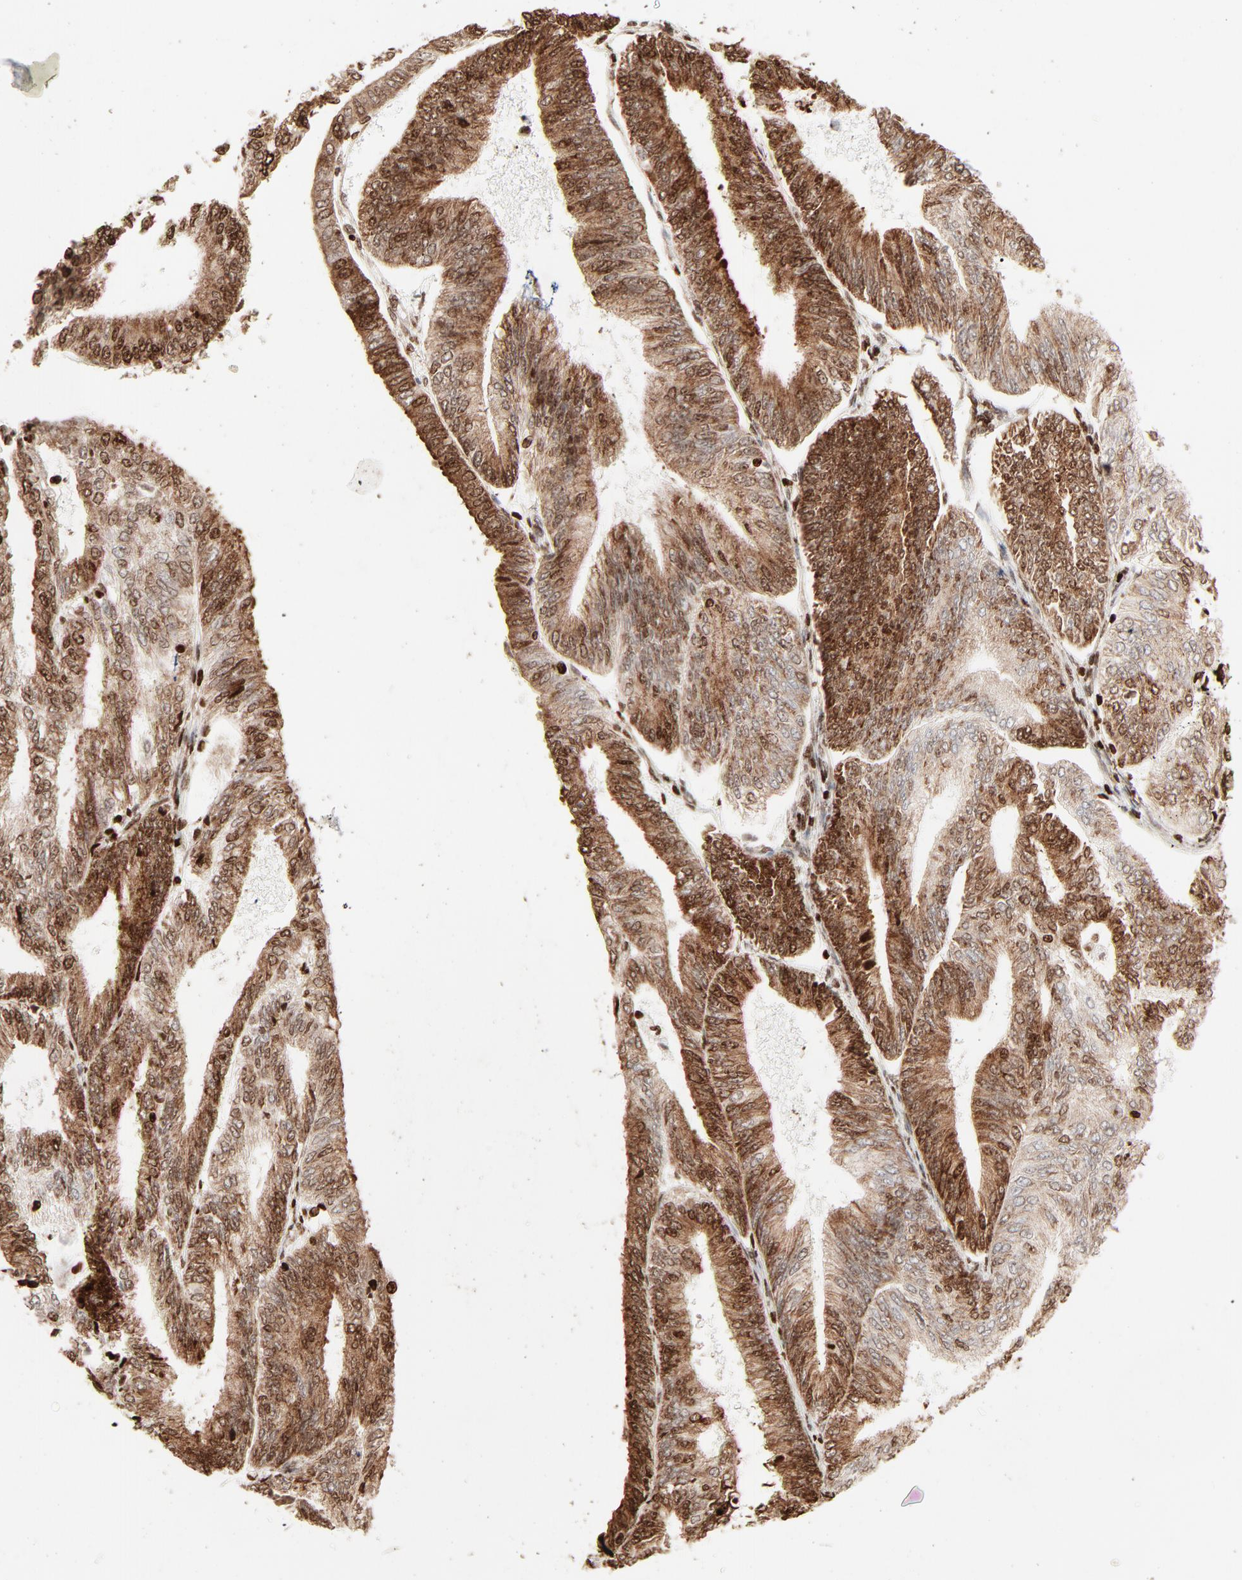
{"staining": {"intensity": "moderate", "quantity": ">75%", "location": "nuclear"}, "tissue": "endometrial cancer", "cell_type": "Tumor cells", "image_type": "cancer", "snomed": [{"axis": "morphology", "description": "Adenocarcinoma, NOS"}, {"axis": "topography", "description": "Endometrium"}], "caption": "Protein expression analysis of human adenocarcinoma (endometrial) reveals moderate nuclear expression in approximately >75% of tumor cells.", "gene": "HMGB2", "patient": {"sex": "female", "age": 55}}